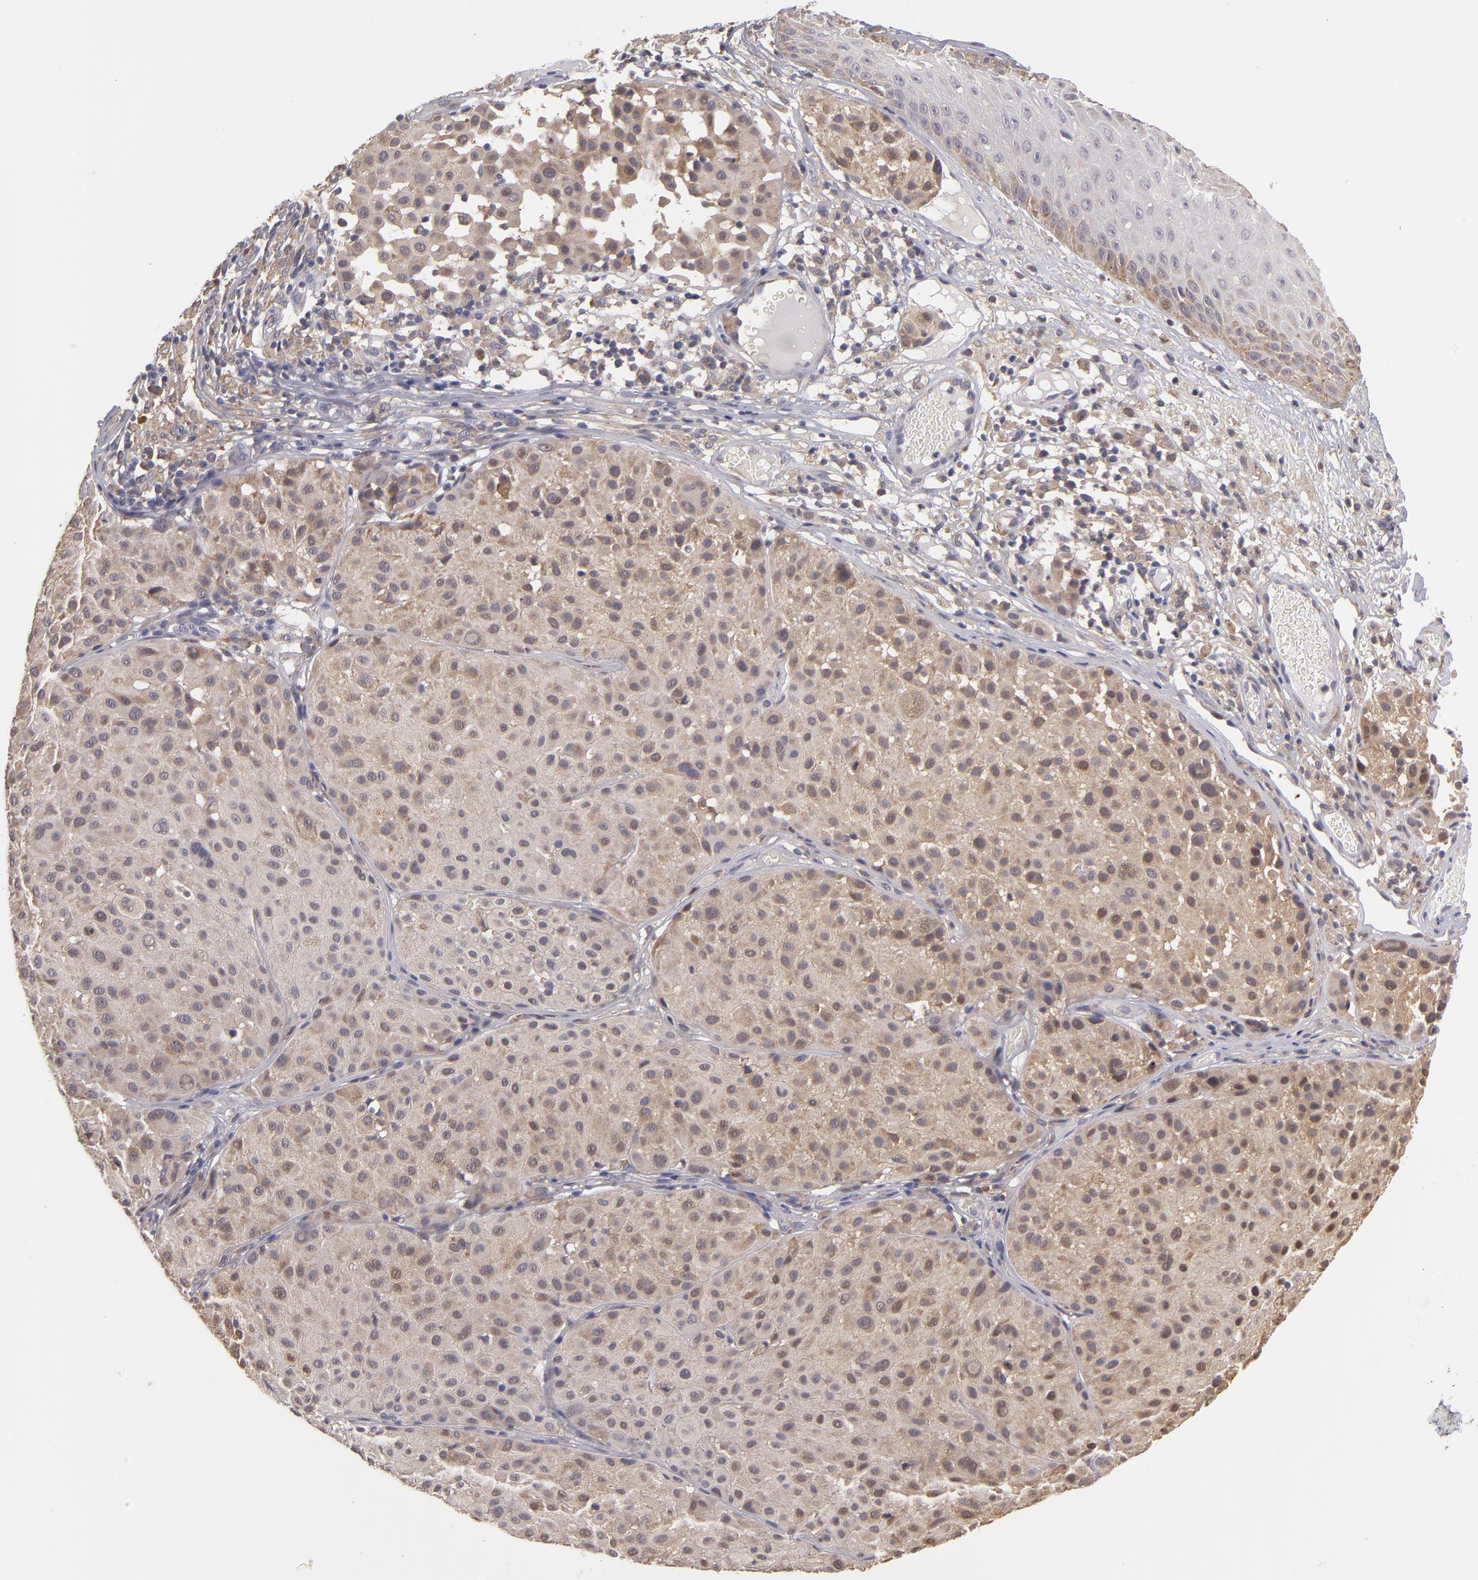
{"staining": {"intensity": "moderate", "quantity": ">75%", "location": "cytoplasmic/membranous"}, "tissue": "melanoma", "cell_type": "Tumor cells", "image_type": "cancer", "snomed": [{"axis": "morphology", "description": "Malignant melanoma, NOS"}, {"axis": "topography", "description": "Skin"}], "caption": "High-magnification brightfield microscopy of melanoma stained with DAB (brown) and counterstained with hematoxylin (blue). tumor cells exhibit moderate cytoplasmic/membranous staining is present in approximately>75% of cells.", "gene": "MTHFD1", "patient": {"sex": "male", "age": 36}}